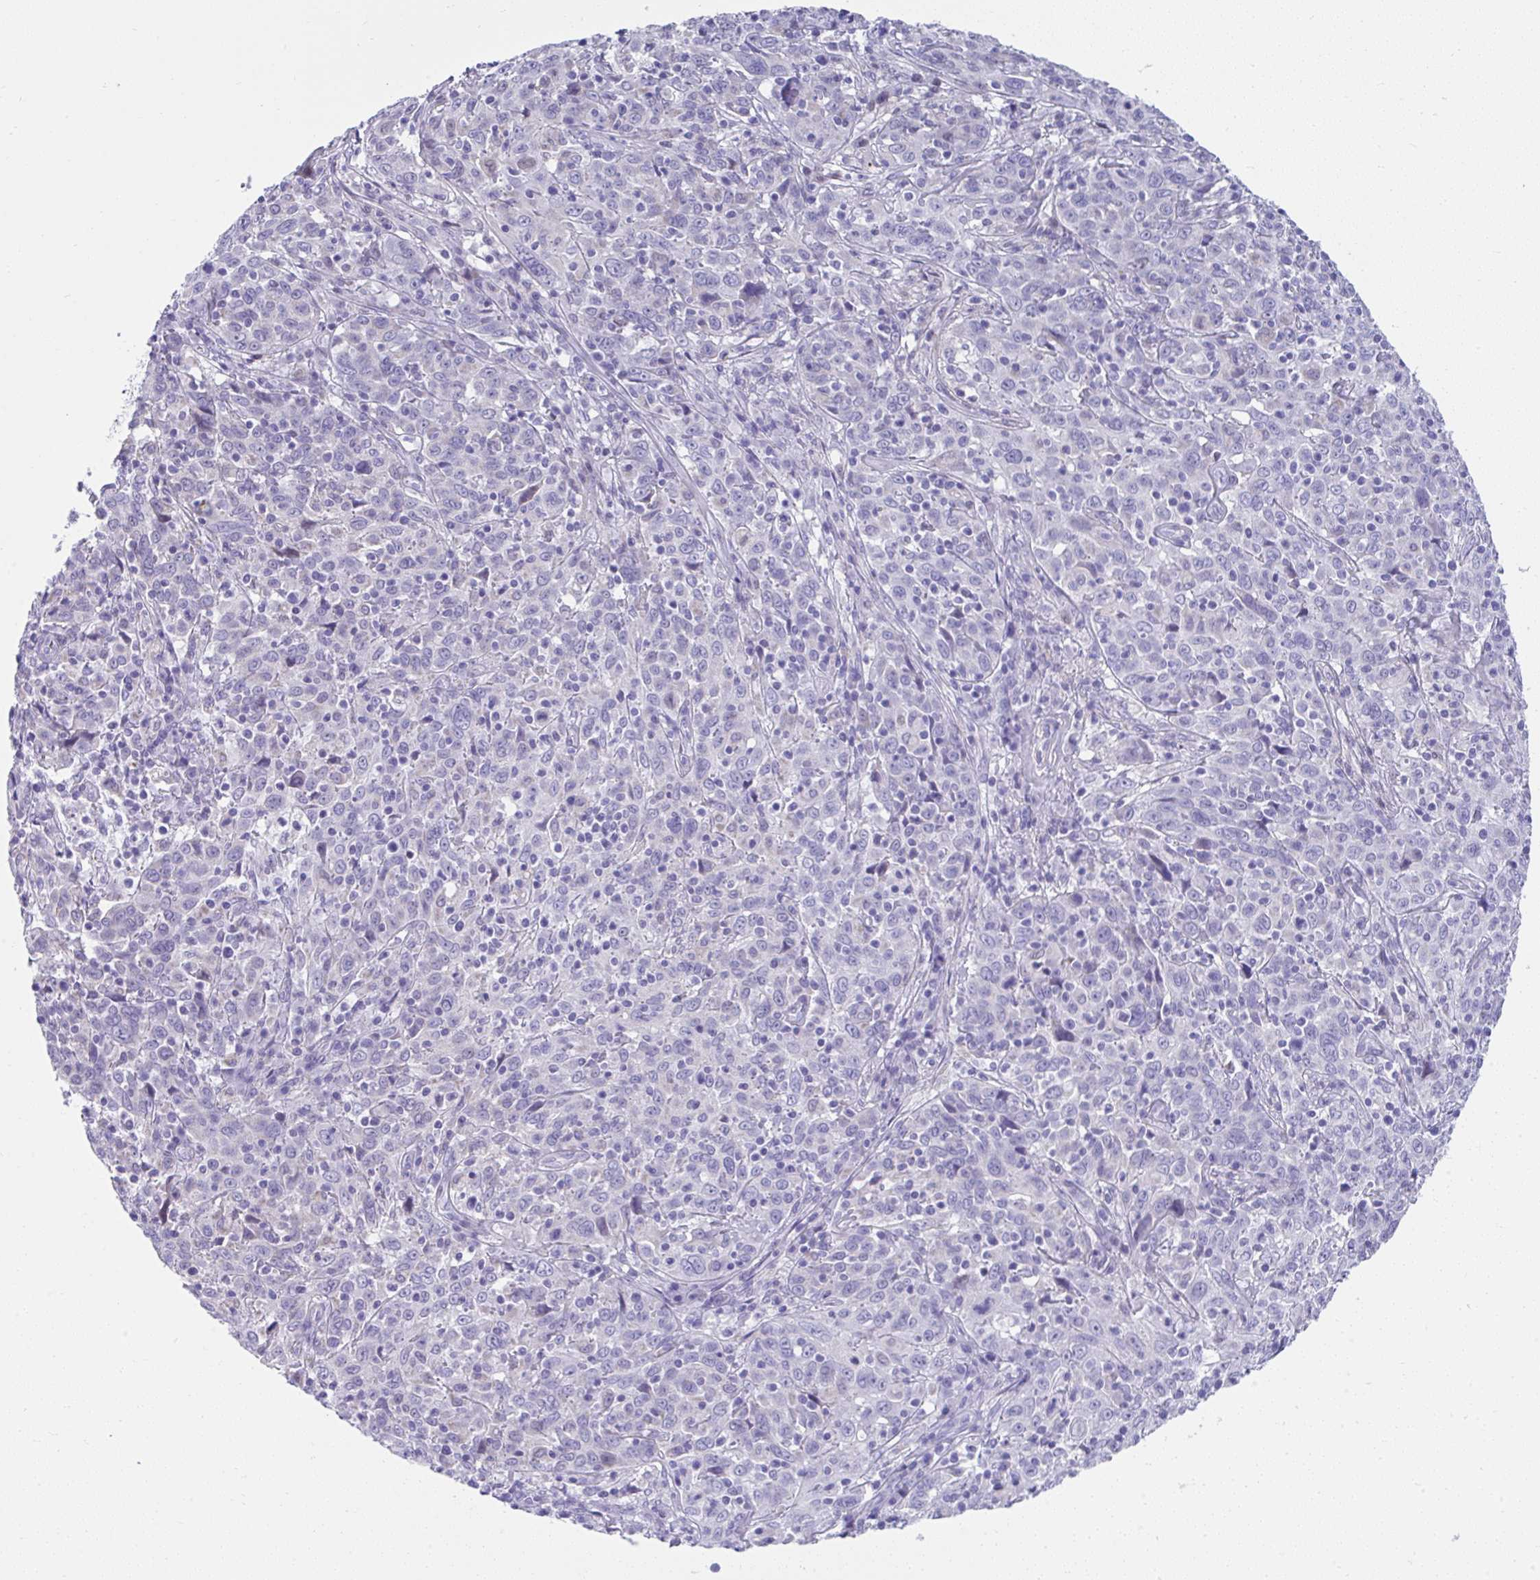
{"staining": {"intensity": "negative", "quantity": "none", "location": "none"}, "tissue": "cervical cancer", "cell_type": "Tumor cells", "image_type": "cancer", "snomed": [{"axis": "morphology", "description": "Squamous cell carcinoma, NOS"}, {"axis": "topography", "description": "Cervix"}], "caption": "This is an IHC image of human cervical cancer. There is no positivity in tumor cells.", "gene": "ISL1", "patient": {"sex": "female", "age": 46}}